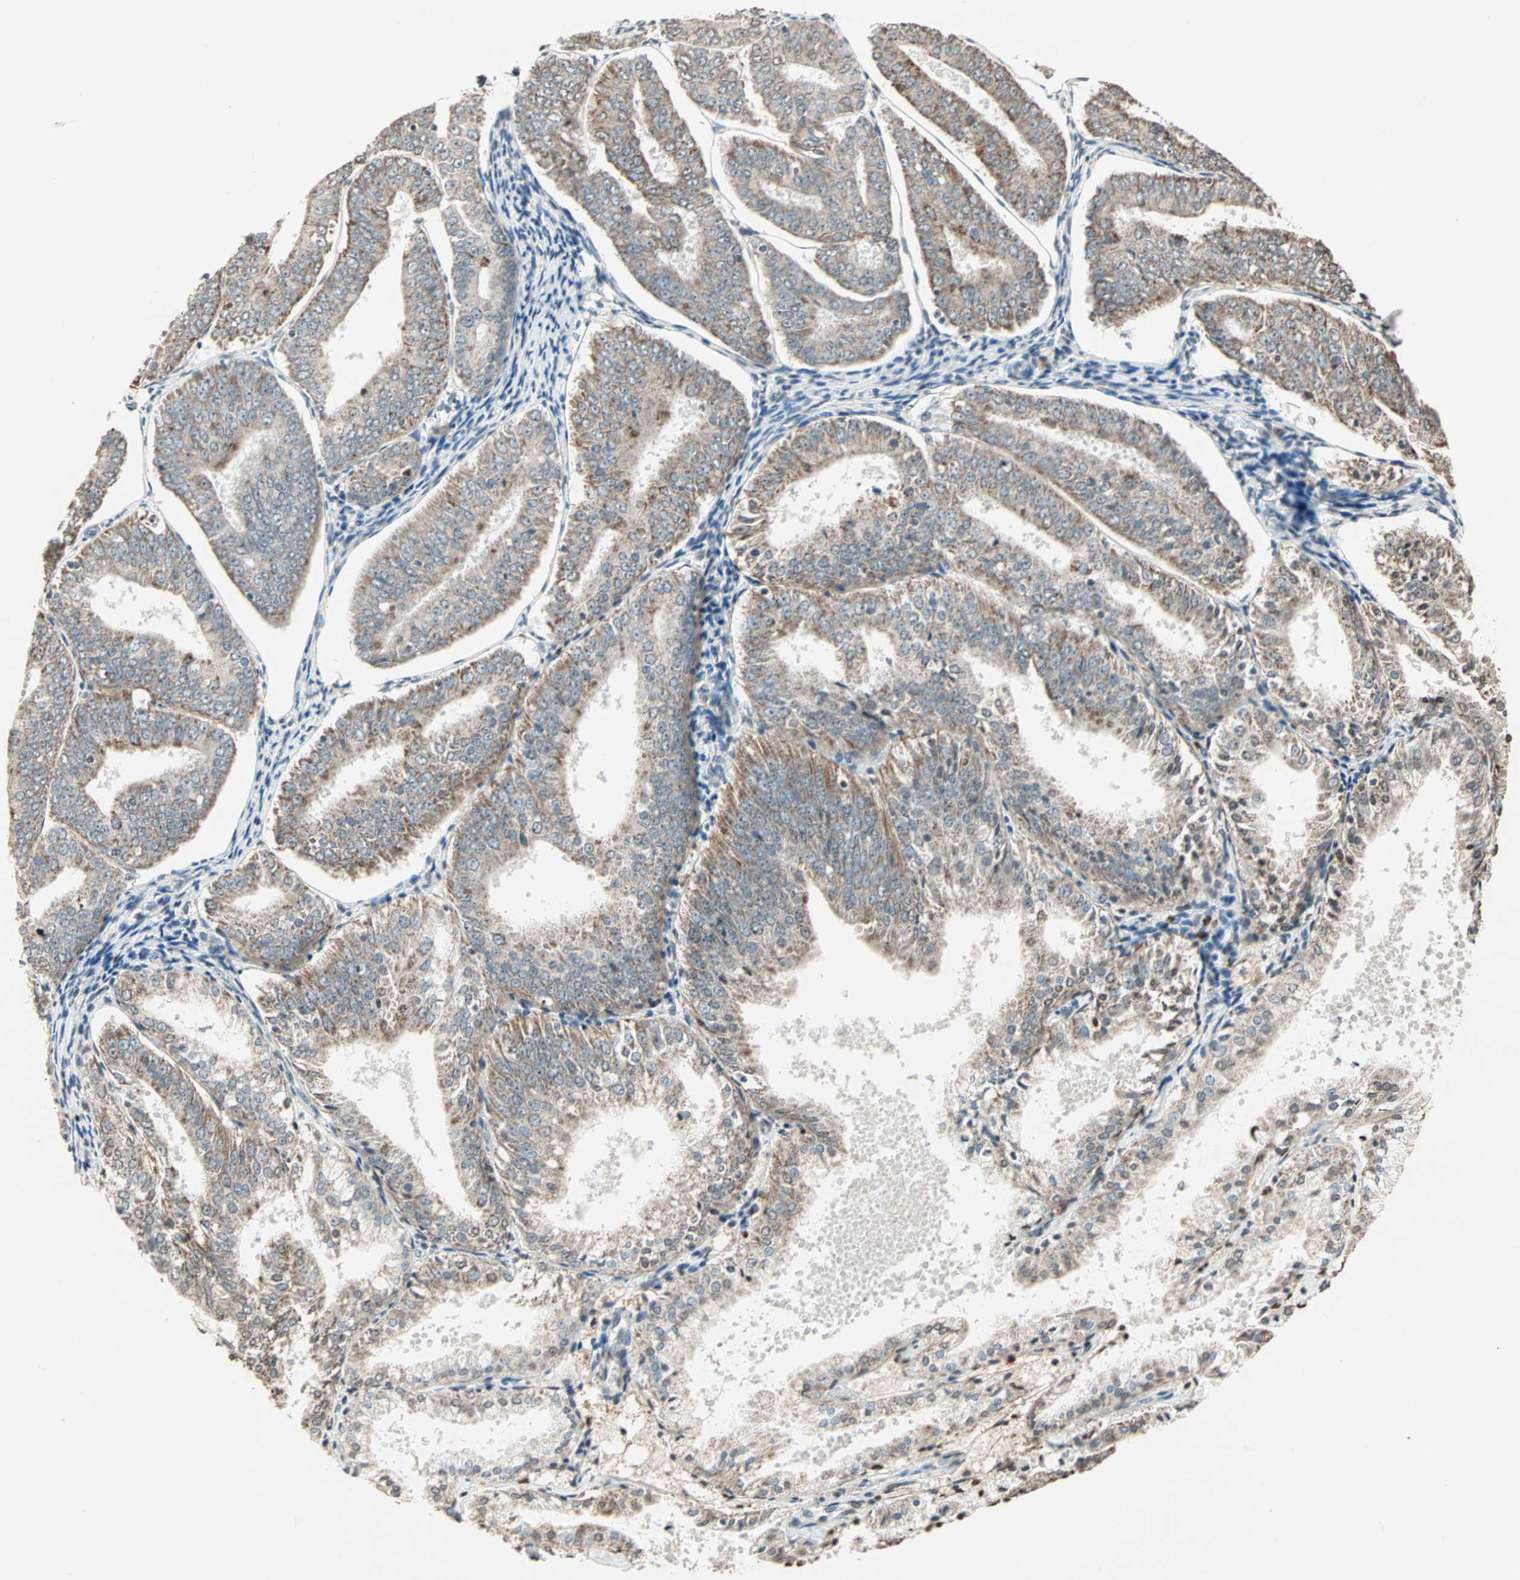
{"staining": {"intensity": "moderate", "quantity": ">75%", "location": "cytoplasmic/membranous"}, "tissue": "endometrial cancer", "cell_type": "Tumor cells", "image_type": "cancer", "snomed": [{"axis": "morphology", "description": "Adenocarcinoma, NOS"}, {"axis": "topography", "description": "Endometrium"}], "caption": "Immunohistochemistry (IHC) staining of adenocarcinoma (endometrial), which reveals medium levels of moderate cytoplasmic/membranous expression in approximately >75% of tumor cells indicating moderate cytoplasmic/membranous protein expression. The staining was performed using DAB (brown) for protein detection and nuclei were counterstained in hematoxylin (blue).", "gene": "PRELID1", "patient": {"sex": "female", "age": 63}}